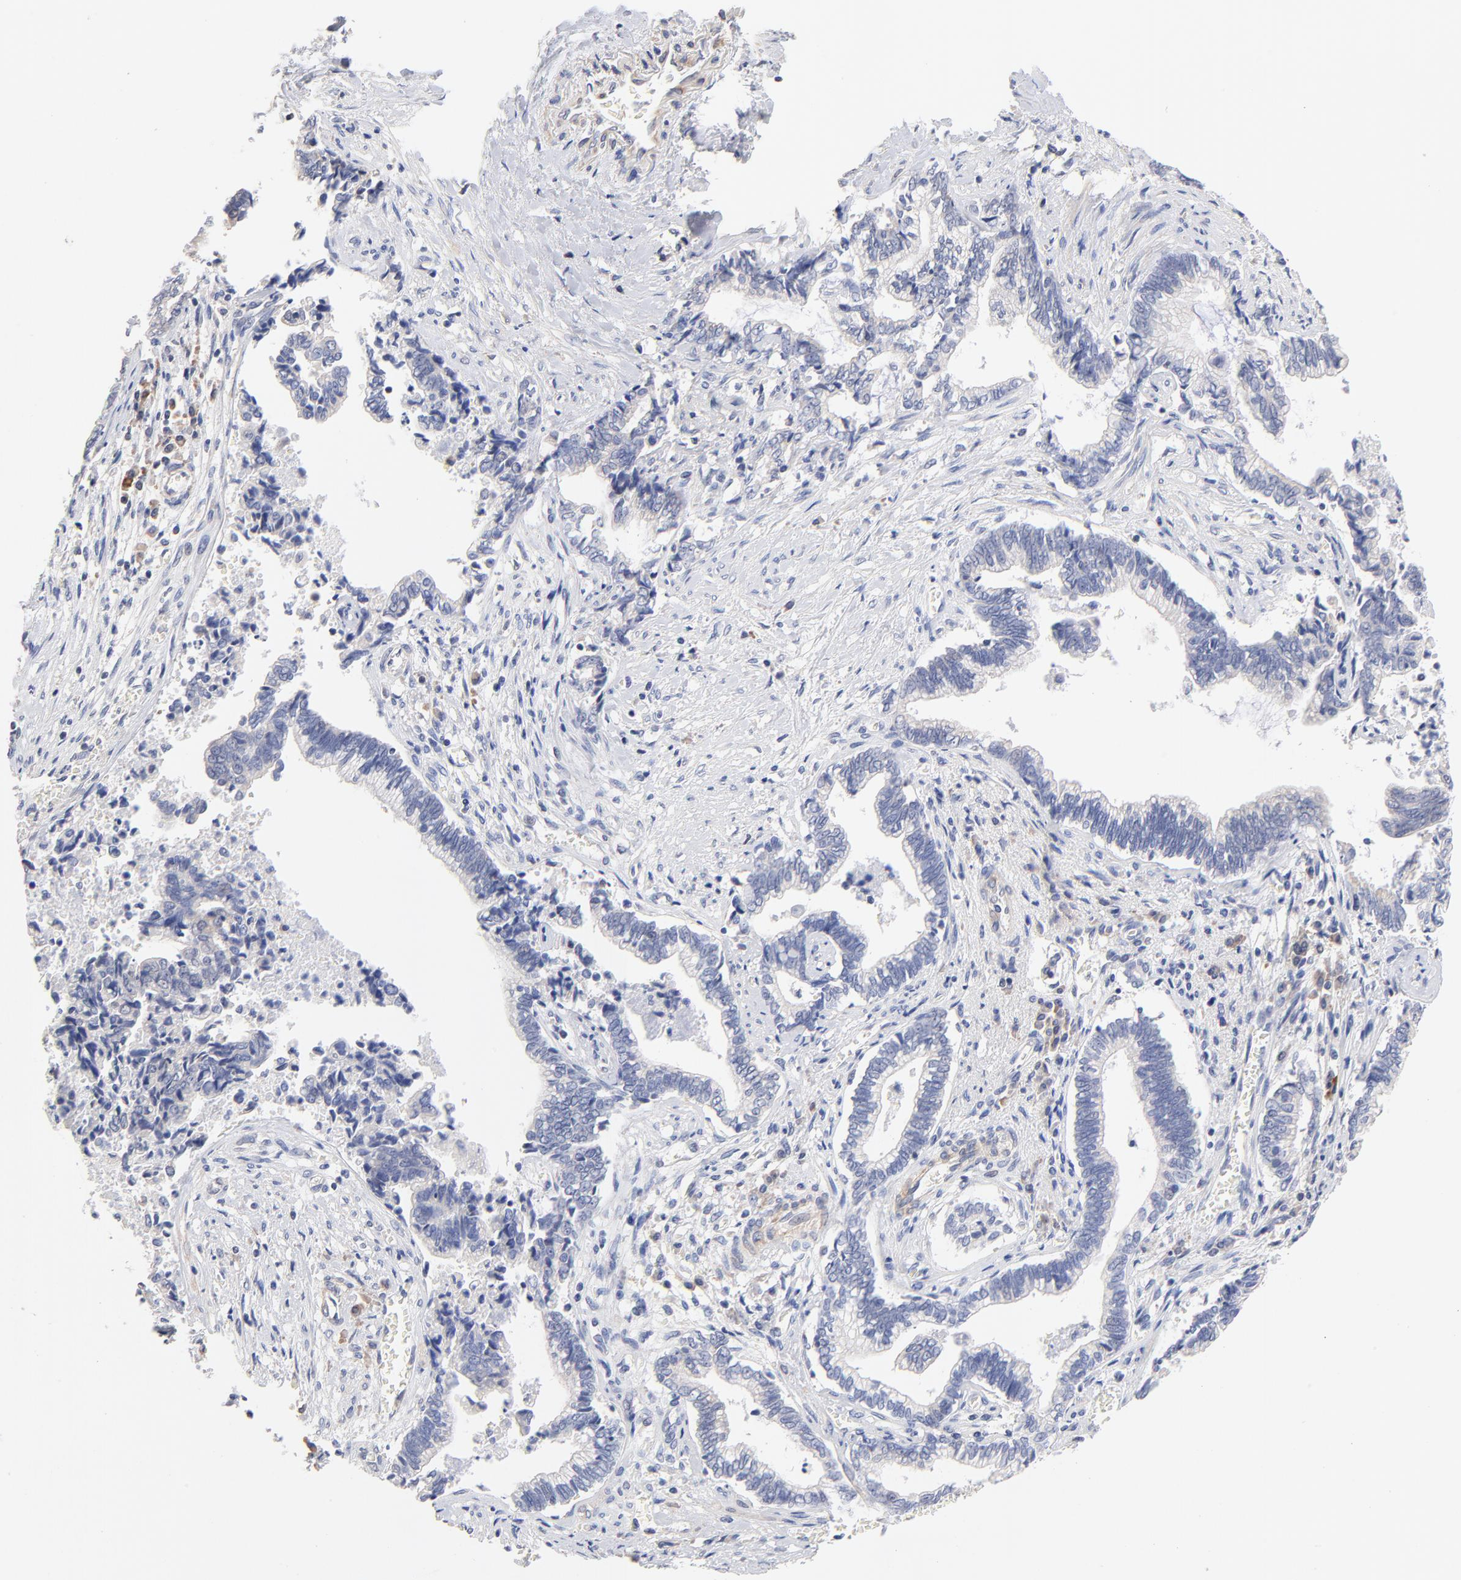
{"staining": {"intensity": "negative", "quantity": "none", "location": "none"}, "tissue": "liver cancer", "cell_type": "Tumor cells", "image_type": "cancer", "snomed": [{"axis": "morphology", "description": "Cholangiocarcinoma"}, {"axis": "topography", "description": "Liver"}], "caption": "The micrograph reveals no significant staining in tumor cells of liver cancer. (DAB immunohistochemistry, high magnification).", "gene": "TWNK", "patient": {"sex": "male", "age": 57}}